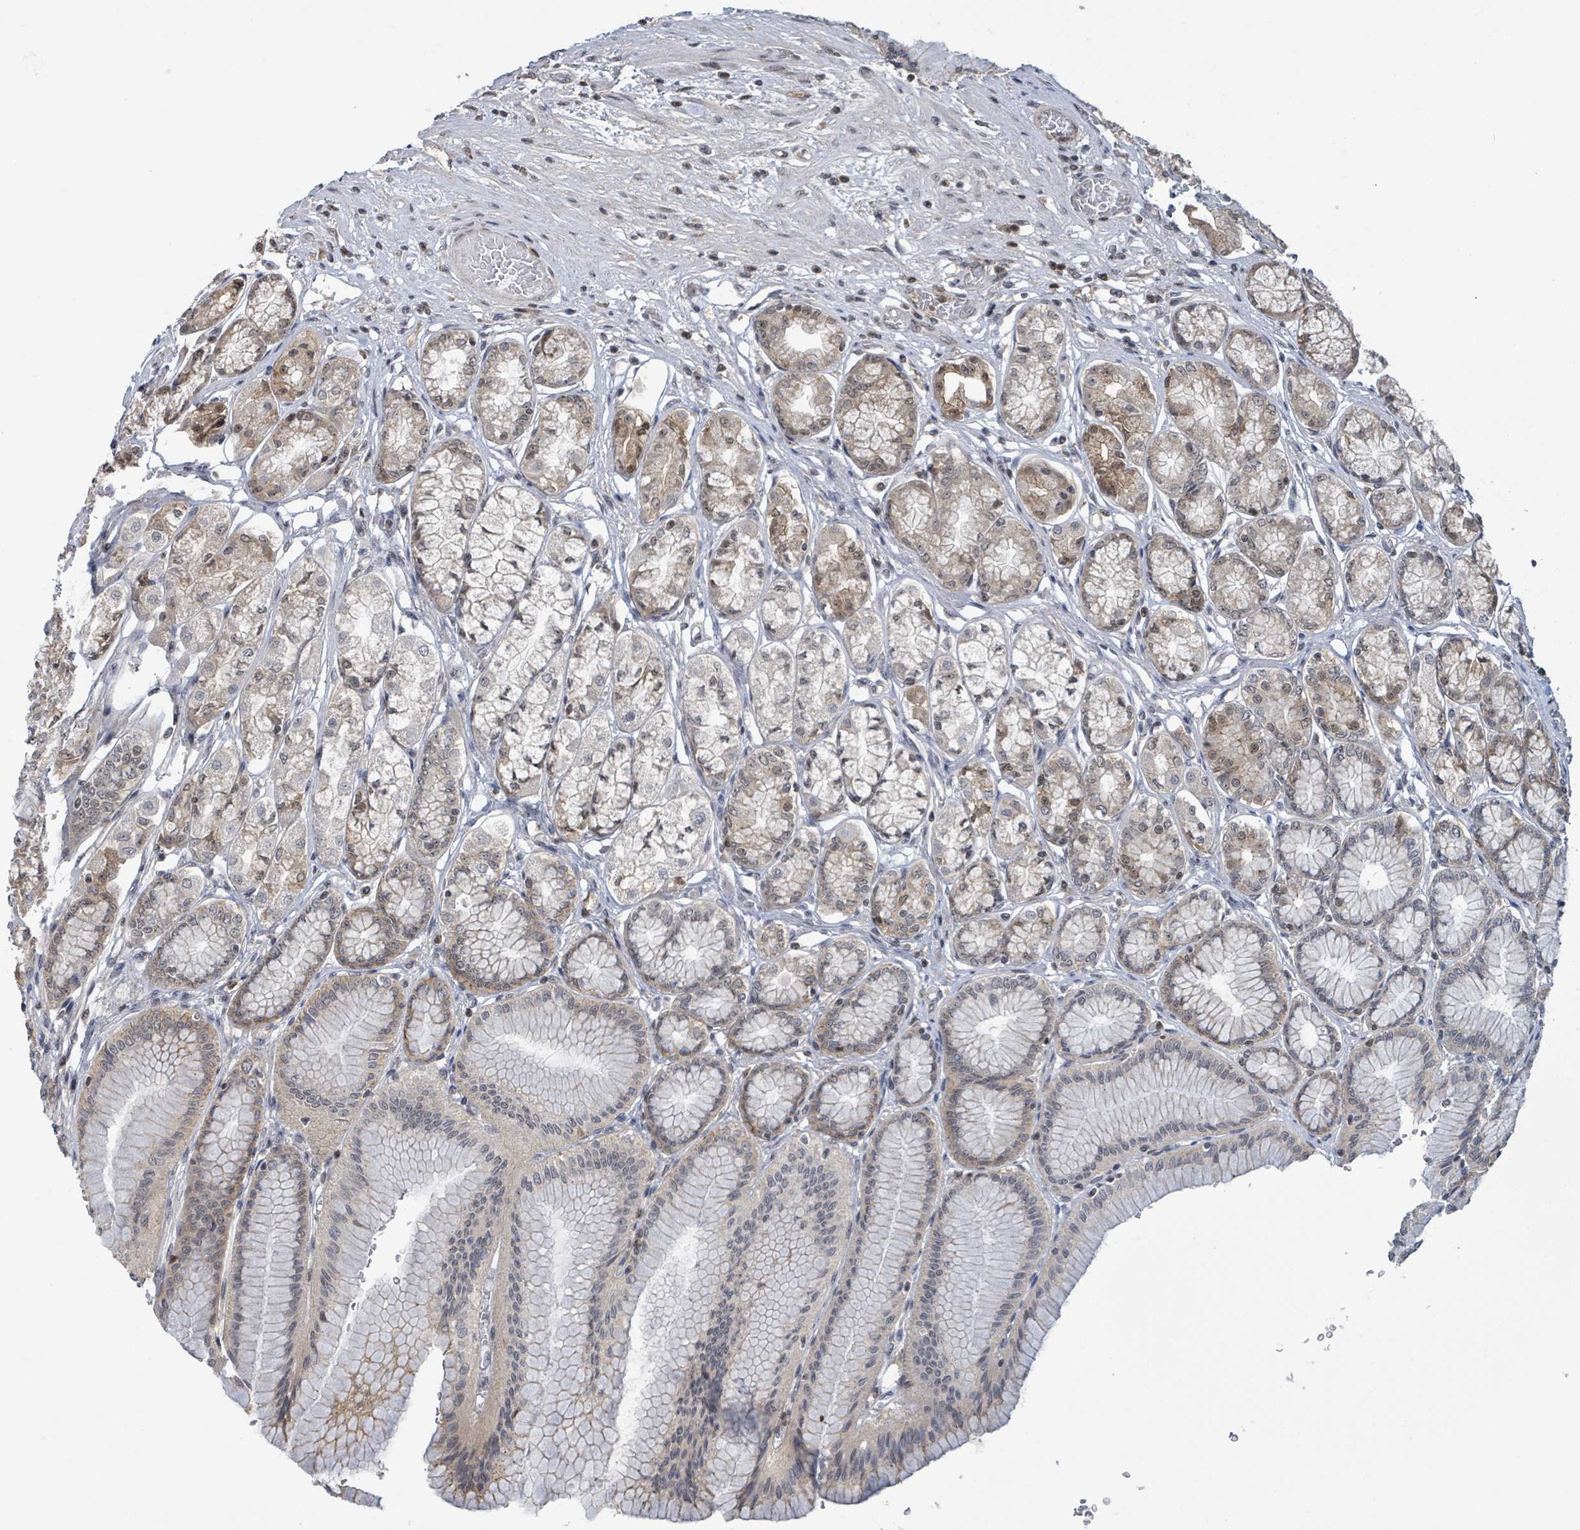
{"staining": {"intensity": "weak", "quantity": "25%-75%", "location": "cytoplasmic/membranous,nuclear"}, "tissue": "stomach", "cell_type": "Glandular cells", "image_type": "normal", "snomed": [{"axis": "morphology", "description": "Normal tissue, NOS"}, {"axis": "morphology", "description": "Adenocarcinoma, NOS"}, {"axis": "morphology", "description": "Adenocarcinoma, High grade"}, {"axis": "topography", "description": "Stomach, upper"}, {"axis": "topography", "description": "Stomach"}], "caption": "Immunohistochemical staining of normal stomach reveals low levels of weak cytoplasmic/membranous,nuclear expression in approximately 25%-75% of glandular cells.", "gene": "ZBTB14", "patient": {"sex": "female", "age": 65}}